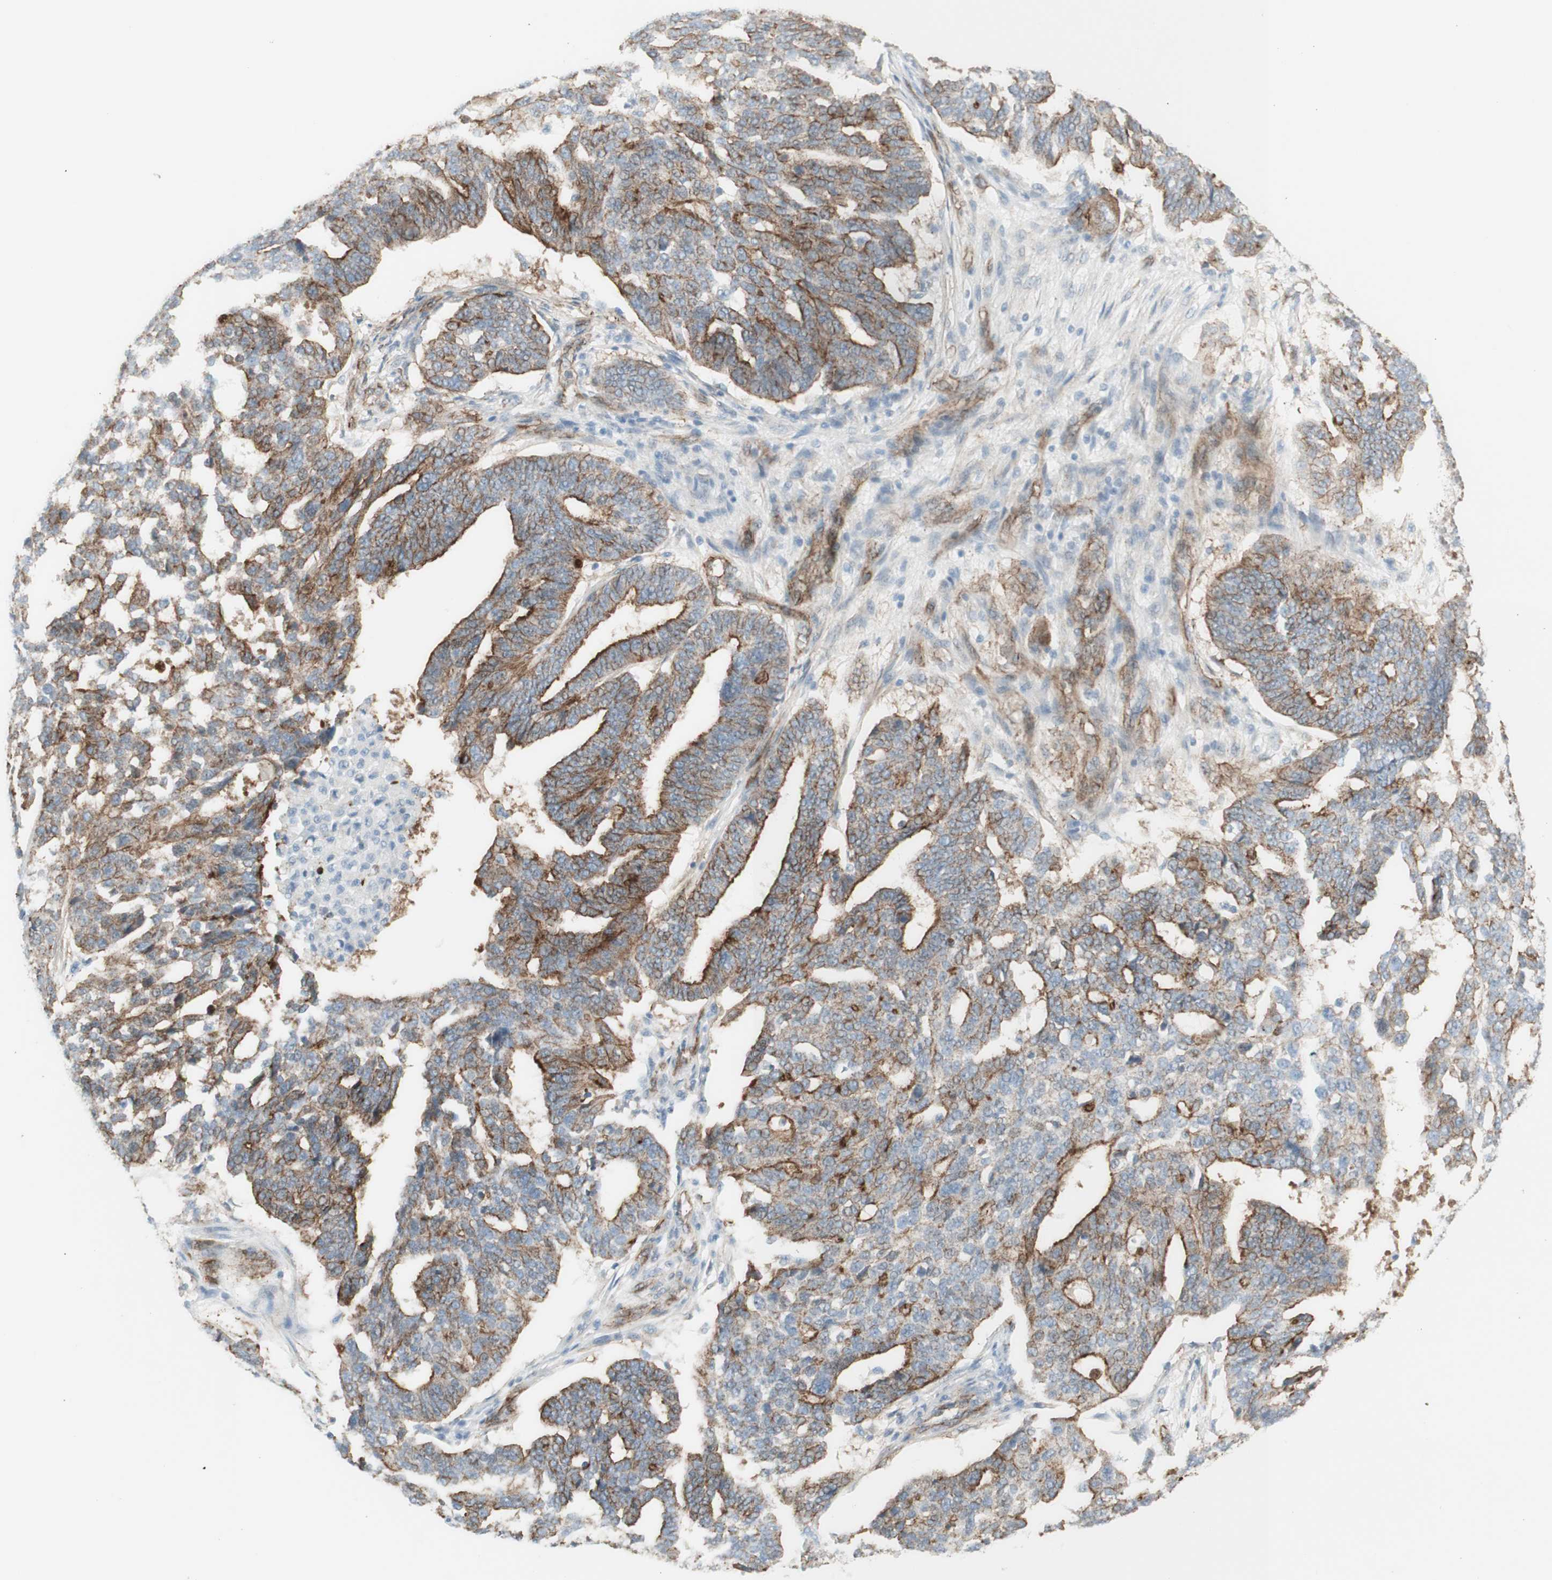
{"staining": {"intensity": "moderate", "quantity": "25%-75%", "location": "cytoplasmic/membranous"}, "tissue": "ovarian cancer", "cell_type": "Tumor cells", "image_type": "cancer", "snomed": [{"axis": "morphology", "description": "Cystadenocarcinoma, serous, NOS"}, {"axis": "topography", "description": "Ovary"}], "caption": "IHC of human ovarian cancer demonstrates medium levels of moderate cytoplasmic/membranous positivity in about 25%-75% of tumor cells.", "gene": "MYO6", "patient": {"sex": "female", "age": 59}}